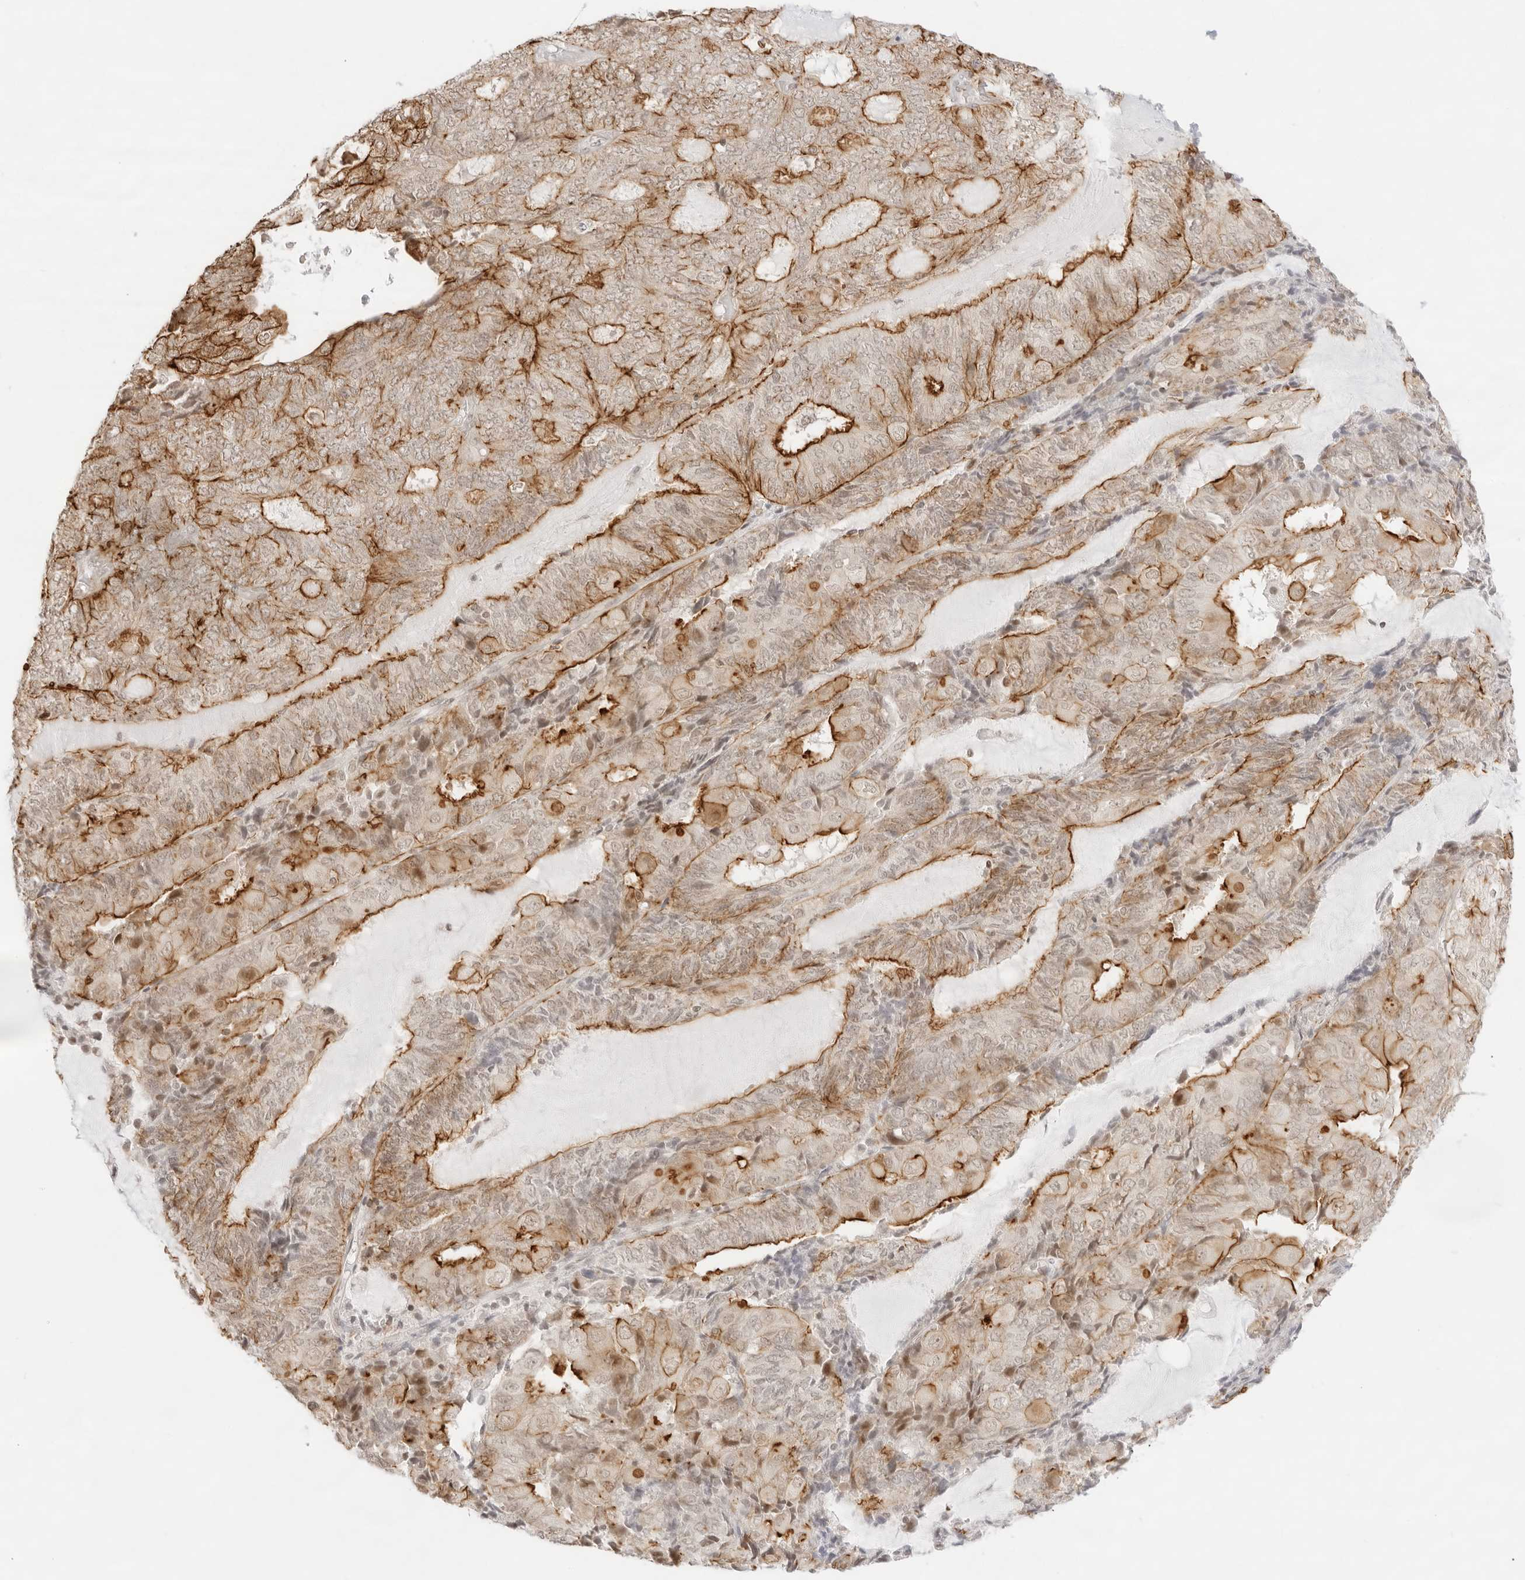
{"staining": {"intensity": "moderate", "quantity": ">75%", "location": "cytoplasmic/membranous"}, "tissue": "endometrial cancer", "cell_type": "Tumor cells", "image_type": "cancer", "snomed": [{"axis": "morphology", "description": "Adenocarcinoma, NOS"}, {"axis": "topography", "description": "Endometrium"}], "caption": "About >75% of tumor cells in endometrial adenocarcinoma reveal moderate cytoplasmic/membranous protein expression as visualized by brown immunohistochemical staining.", "gene": "GNAS", "patient": {"sex": "female", "age": 81}}